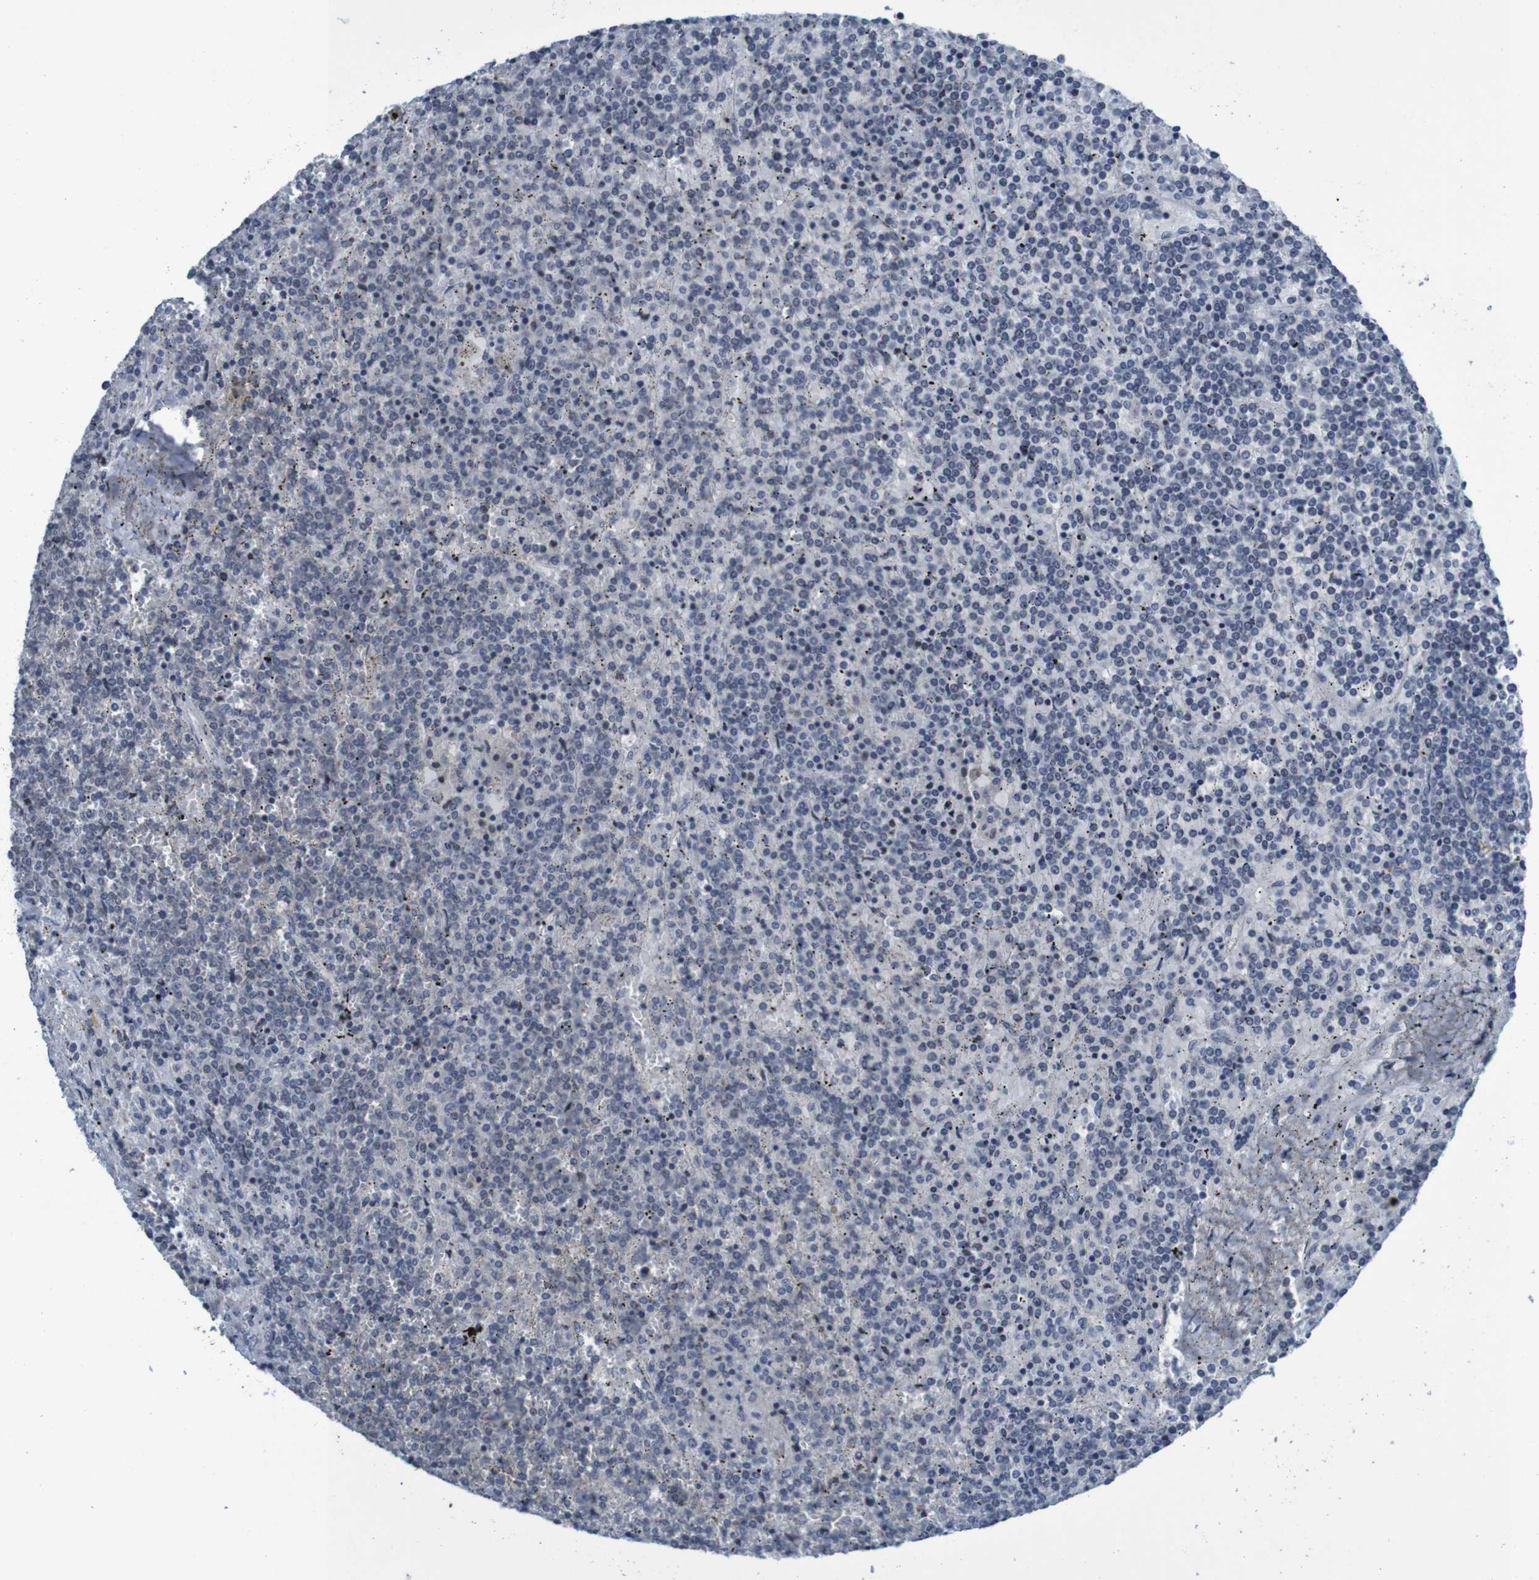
{"staining": {"intensity": "negative", "quantity": "none", "location": "none"}, "tissue": "lymphoma", "cell_type": "Tumor cells", "image_type": "cancer", "snomed": [{"axis": "morphology", "description": "Malignant lymphoma, non-Hodgkin's type, Low grade"}, {"axis": "topography", "description": "Spleen"}], "caption": "Immunohistochemistry image of neoplastic tissue: lymphoma stained with DAB (3,3'-diaminobenzidine) shows no significant protein staining in tumor cells.", "gene": "CLDN18", "patient": {"sex": "female", "age": 19}}